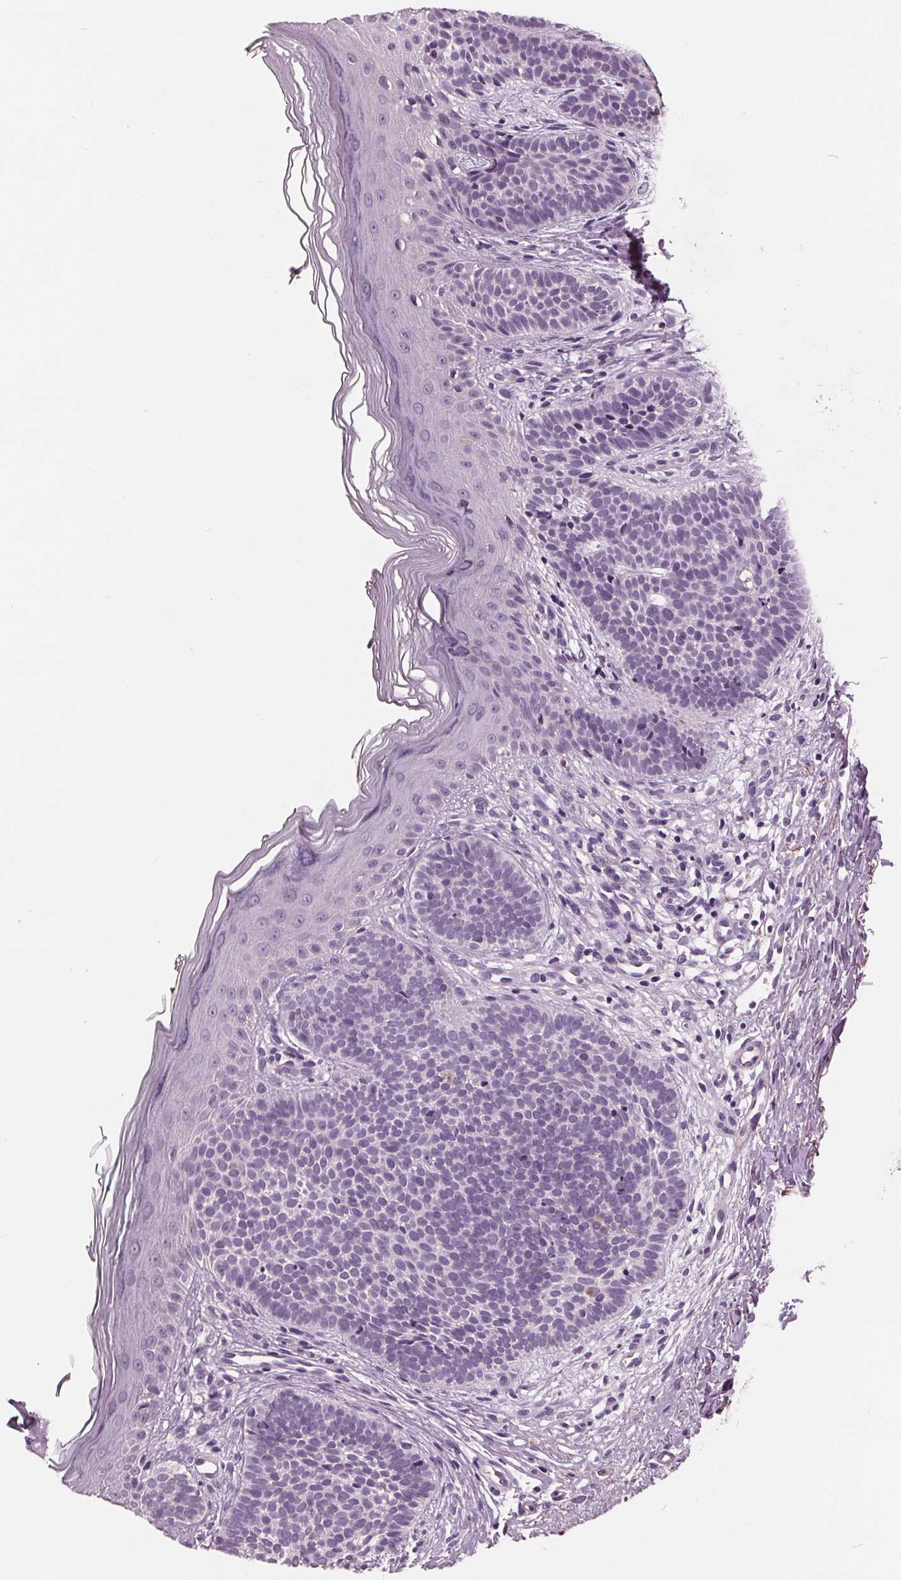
{"staining": {"intensity": "negative", "quantity": "none", "location": "none"}, "tissue": "skin cancer", "cell_type": "Tumor cells", "image_type": "cancer", "snomed": [{"axis": "morphology", "description": "Basal cell carcinoma"}, {"axis": "topography", "description": "Skin"}], "caption": "IHC of skin cancer reveals no positivity in tumor cells. (DAB immunohistochemistry with hematoxylin counter stain).", "gene": "C6", "patient": {"sex": "female", "age": 70}}